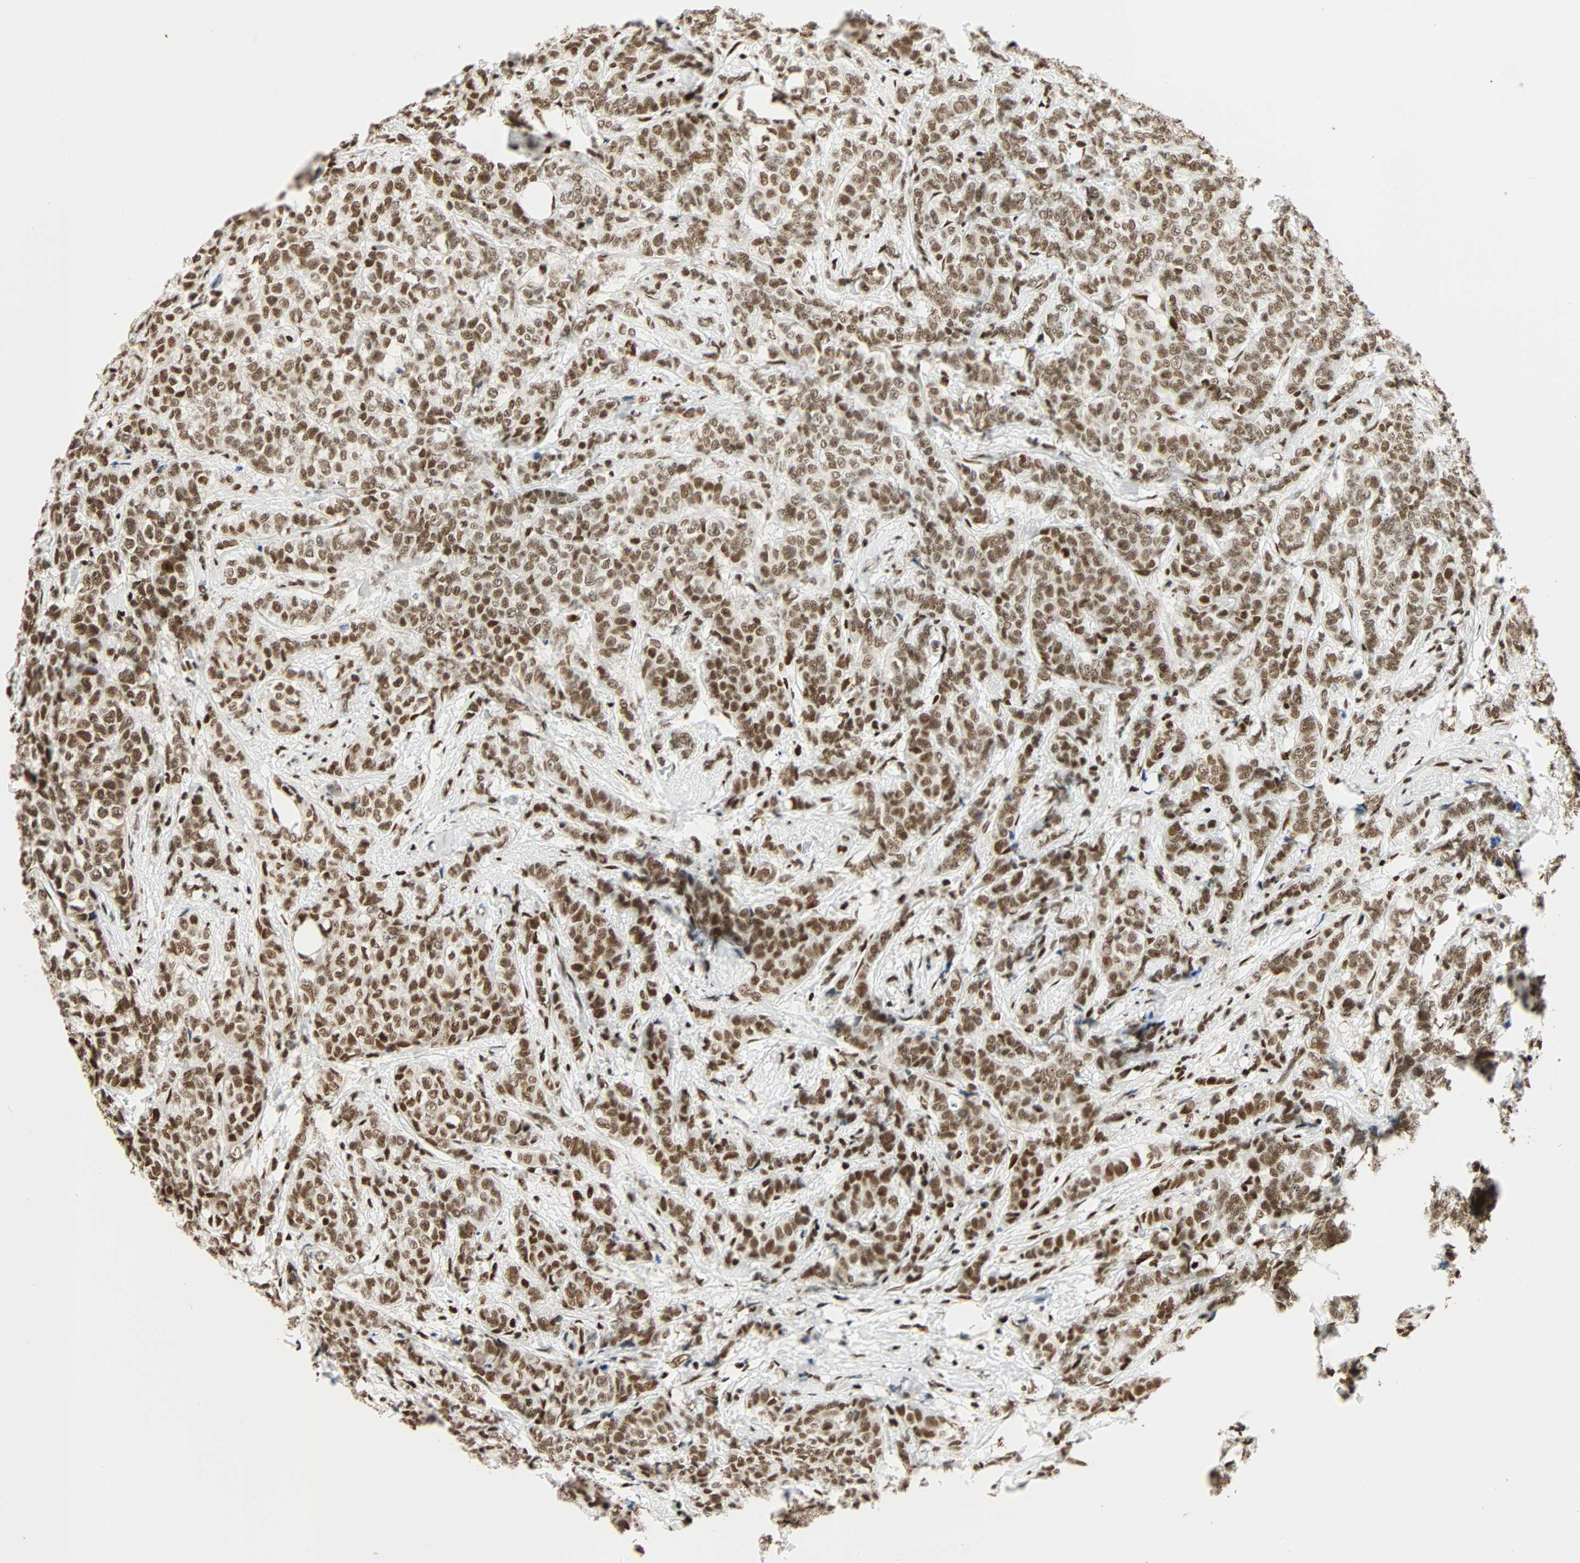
{"staining": {"intensity": "moderate", "quantity": ">75%", "location": "nuclear"}, "tissue": "breast cancer", "cell_type": "Tumor cells", "image_type": "cancer", "snomed": [{"axis": "morphology", "description": "Lobular carcinoma"}, {"axis": "topography", "description": "Breast"}], "caption": "Moderate nuclear expression is seen in approximately >75% of tumor cells in lobular carcinoma (breast).", "gene": "CDK12", "patient": {"sex": "female", "age": 60}}